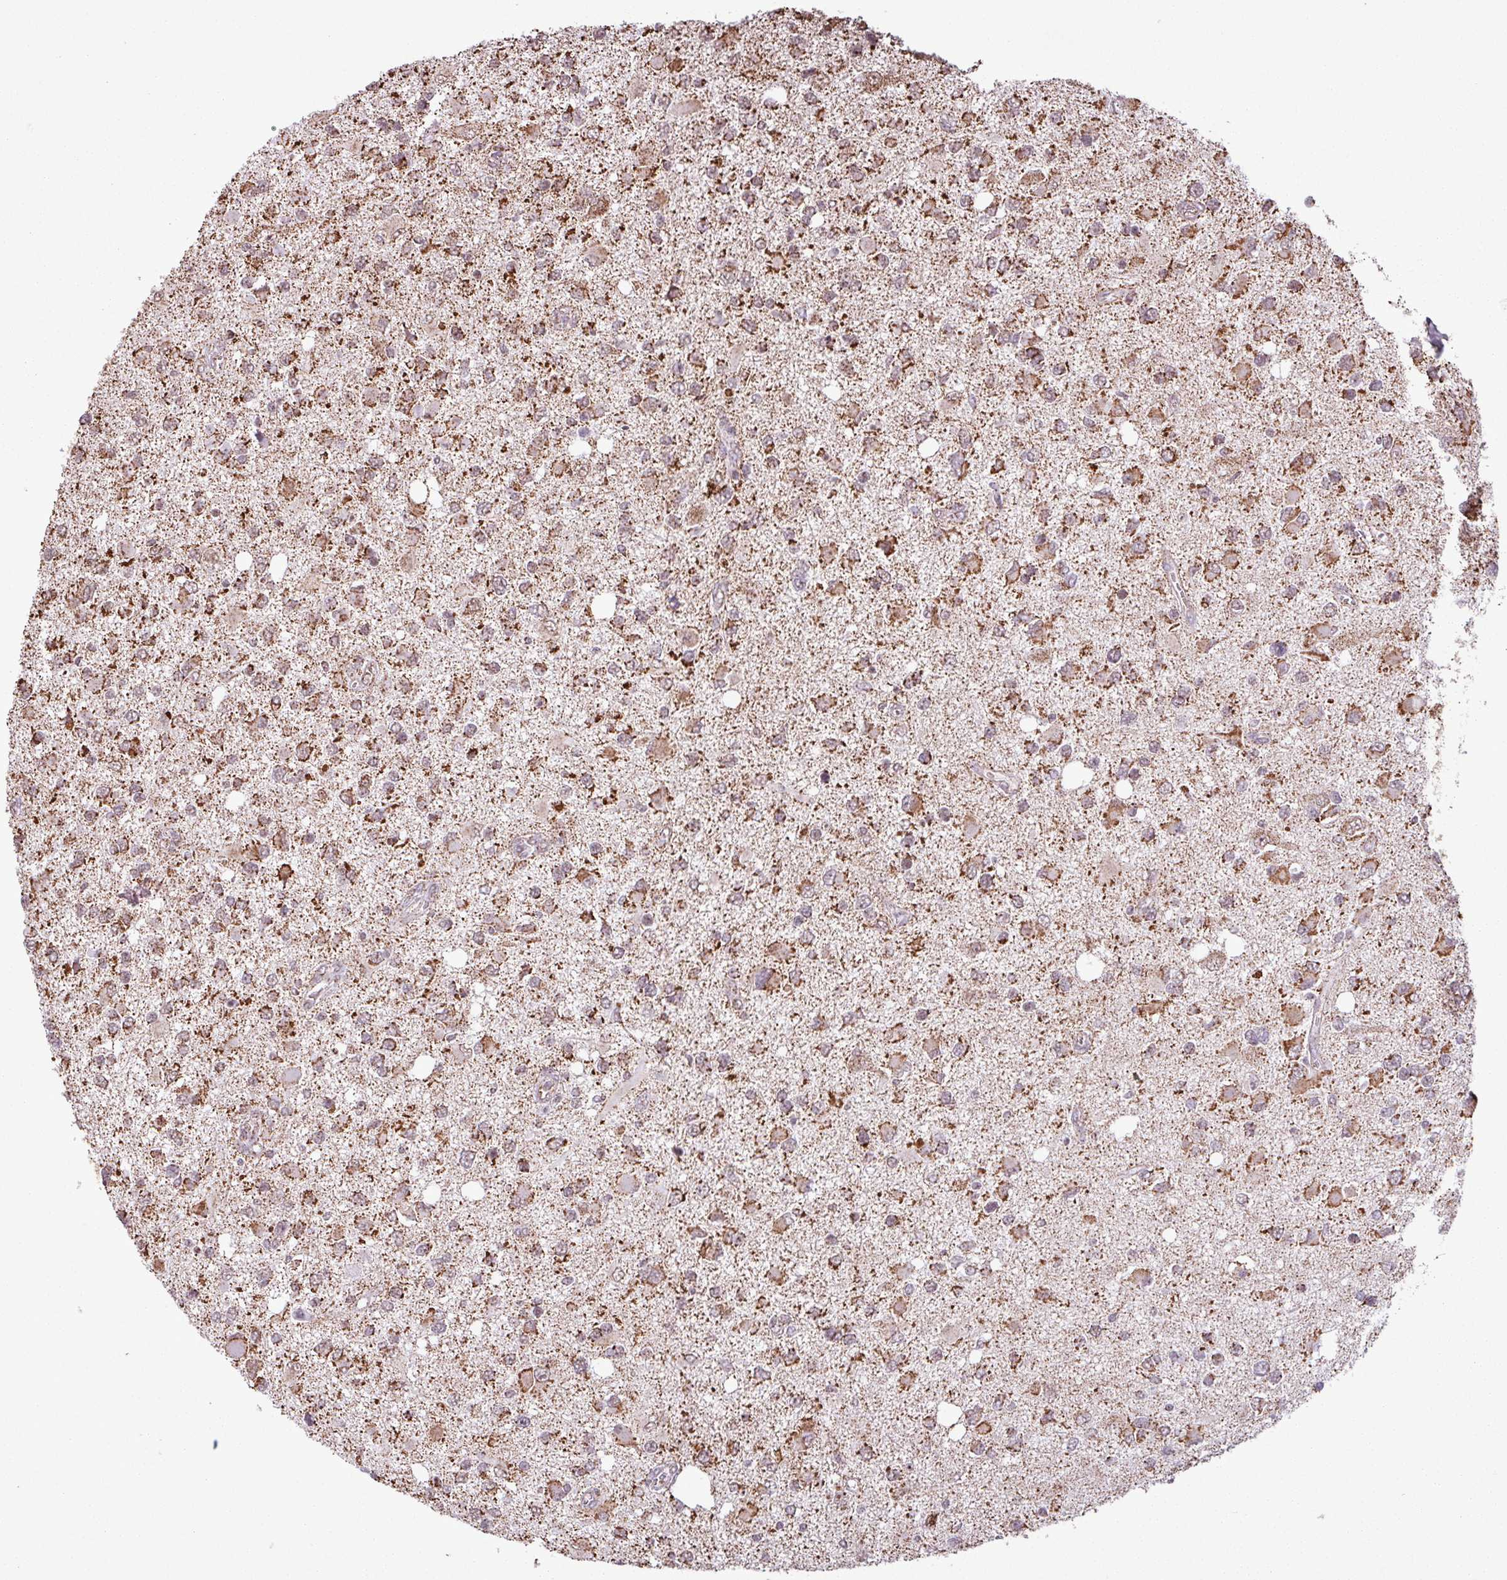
{"staining": {"intensity": "strong", "quantity": ">75%", "location": "cytoplasmic/membranous"}, "tissue": "glioma", "cell_type": "Tumor cells", "image_type": "cancer", "snomed": [{"axis": "morphology", "description": "Glioma, malignant, High grade"}, {"axis": "topography", "description": "Brain"}], "caption": "Immunohistochemical staining of high-grade glioma (malignant) reveals high levels of strong cytoplasmic/membranous expression in approximately >75% of tumor cells. Using DAB (3,3'-diaminobenzidine) (brown) and hematoxylin (blue) stains, captured at high magnification using brightfield microscopy.", "gene": "ALG8", "patient": {"sex": "male", "age": 53}}